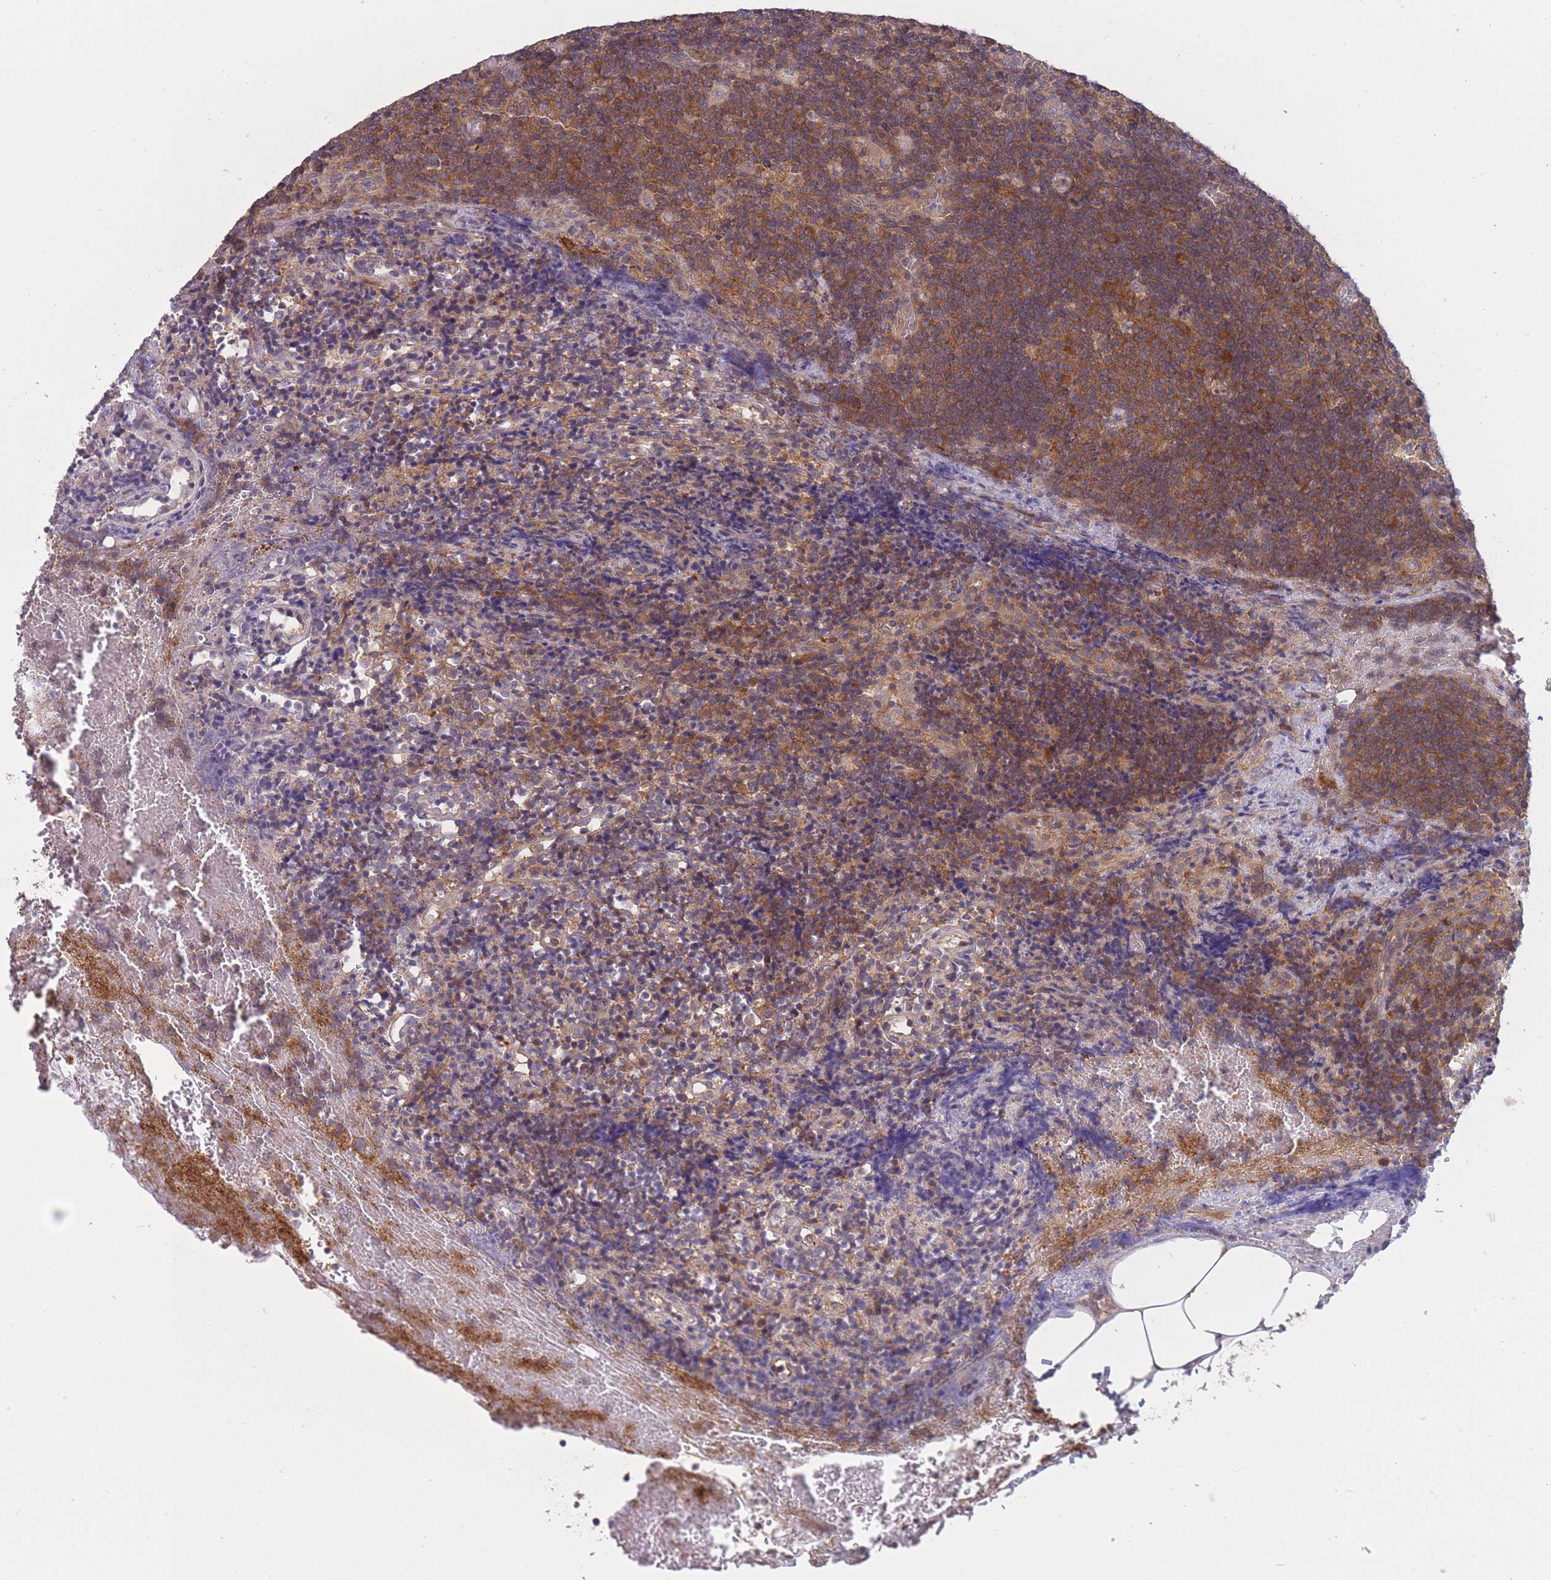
{"staining": {"intensity": "moderate", "quantity": ">75%", "location": "cytoplasmic/membranous"}, "tissue": "lymph node", "cell_type": "Germinal center cells", "image_type": "normal", "snomed": [{"axis": "morphology", "description": "Normal tissue, NOS"}, {"axis": "topography", "description": "Lymph node"}], "caption": "Immunohistochemical staining of normal lymph node shows medium levels of moderate cytoplasmic/membranous expression in about >75% of germinal center cells.", "gene": "PFDN6", "patient": {"sex": "male", "age": 58}}